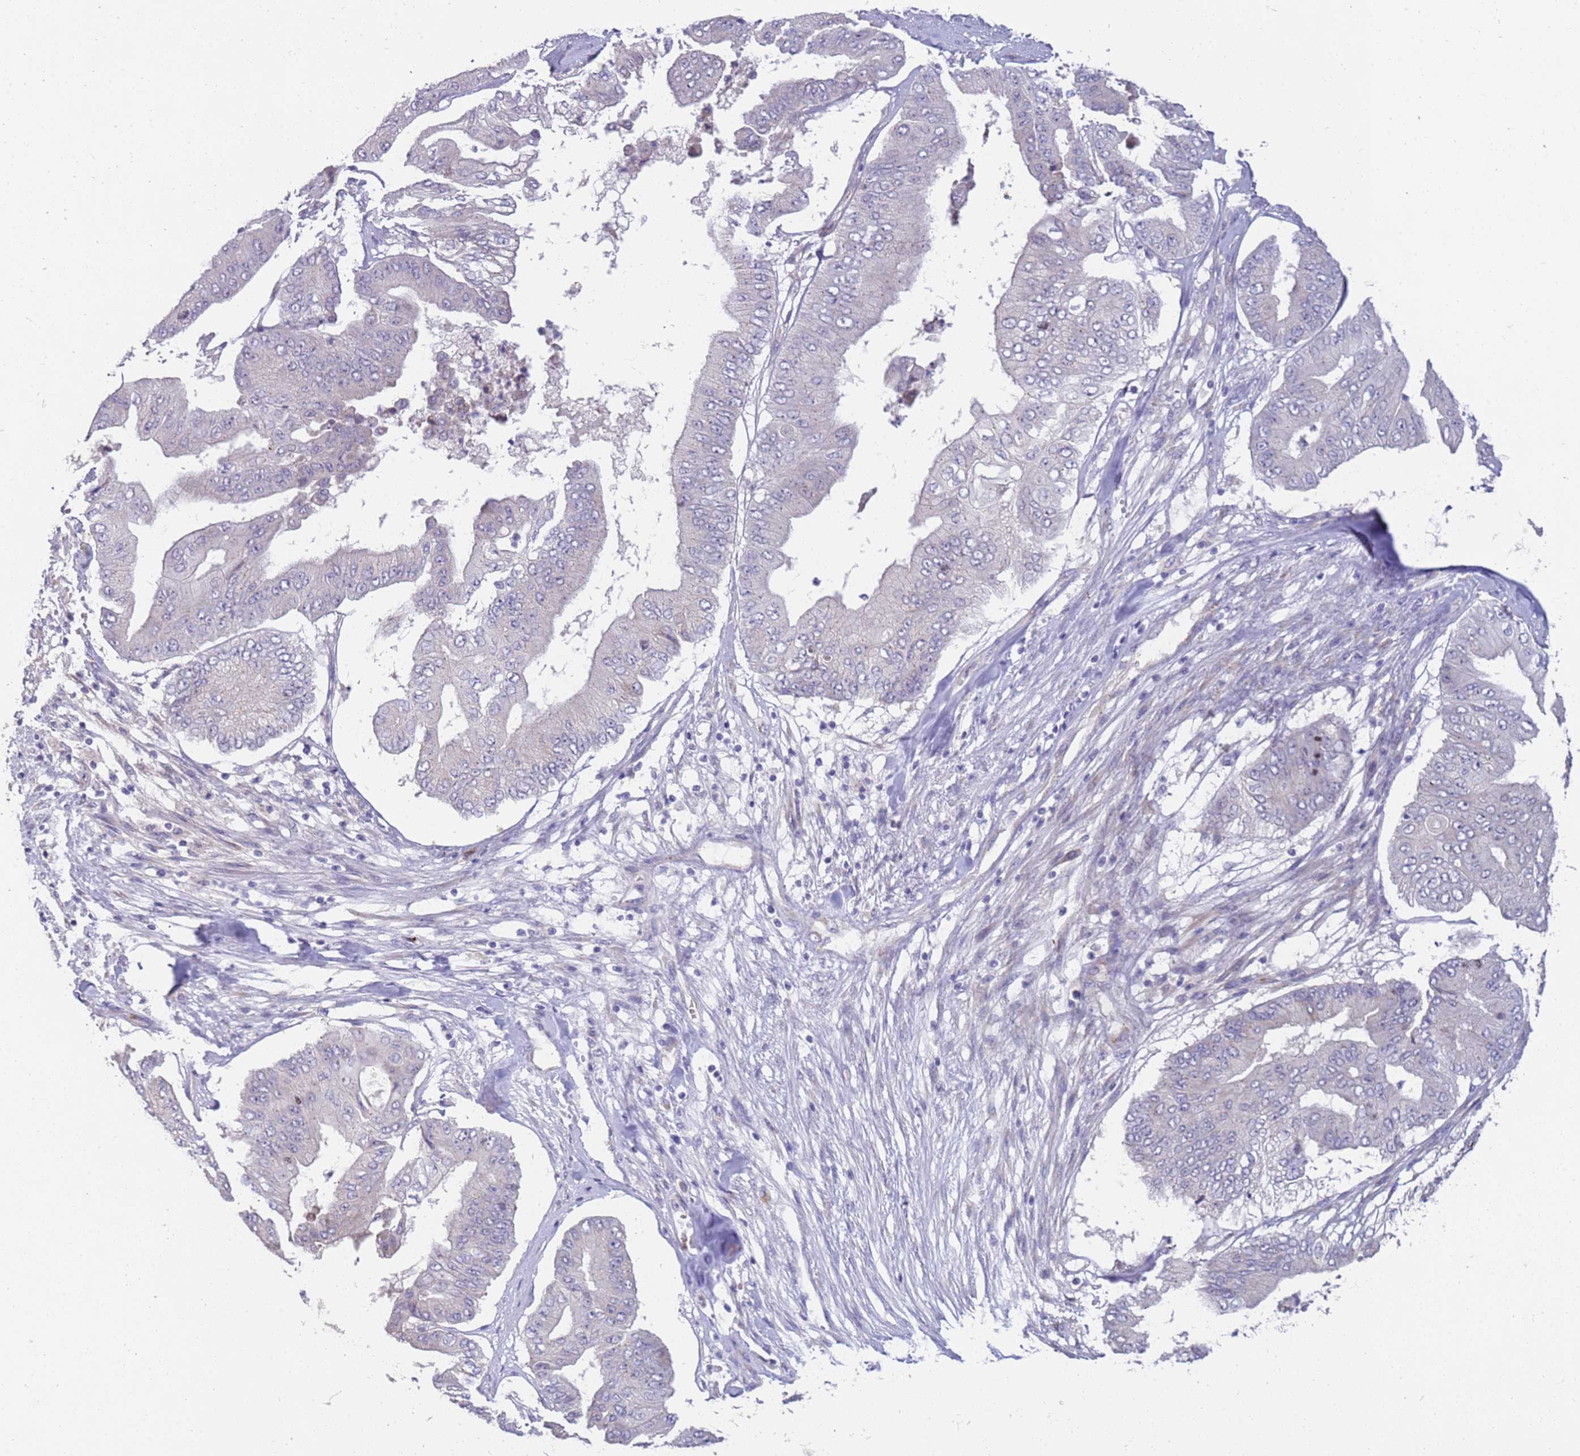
{"staining": {"intensity": "negative", "quantity": "none", "location": "none"}, "tissue": "pancreatic cancer", "cell_type": "Tumor cells", "image_type": "cancer", "snomed": [{"axis": "morphology", "description": "Adenocarcinoma, NOS"}, {"axis": "topography", "description": "Pancreas"}], "caption": "Protein analysis of pancreatic cancer demonstrates no significant staining in tumor cells.", "gene": "NMUR2", "patient": {"sex": "female", "age": 77}}